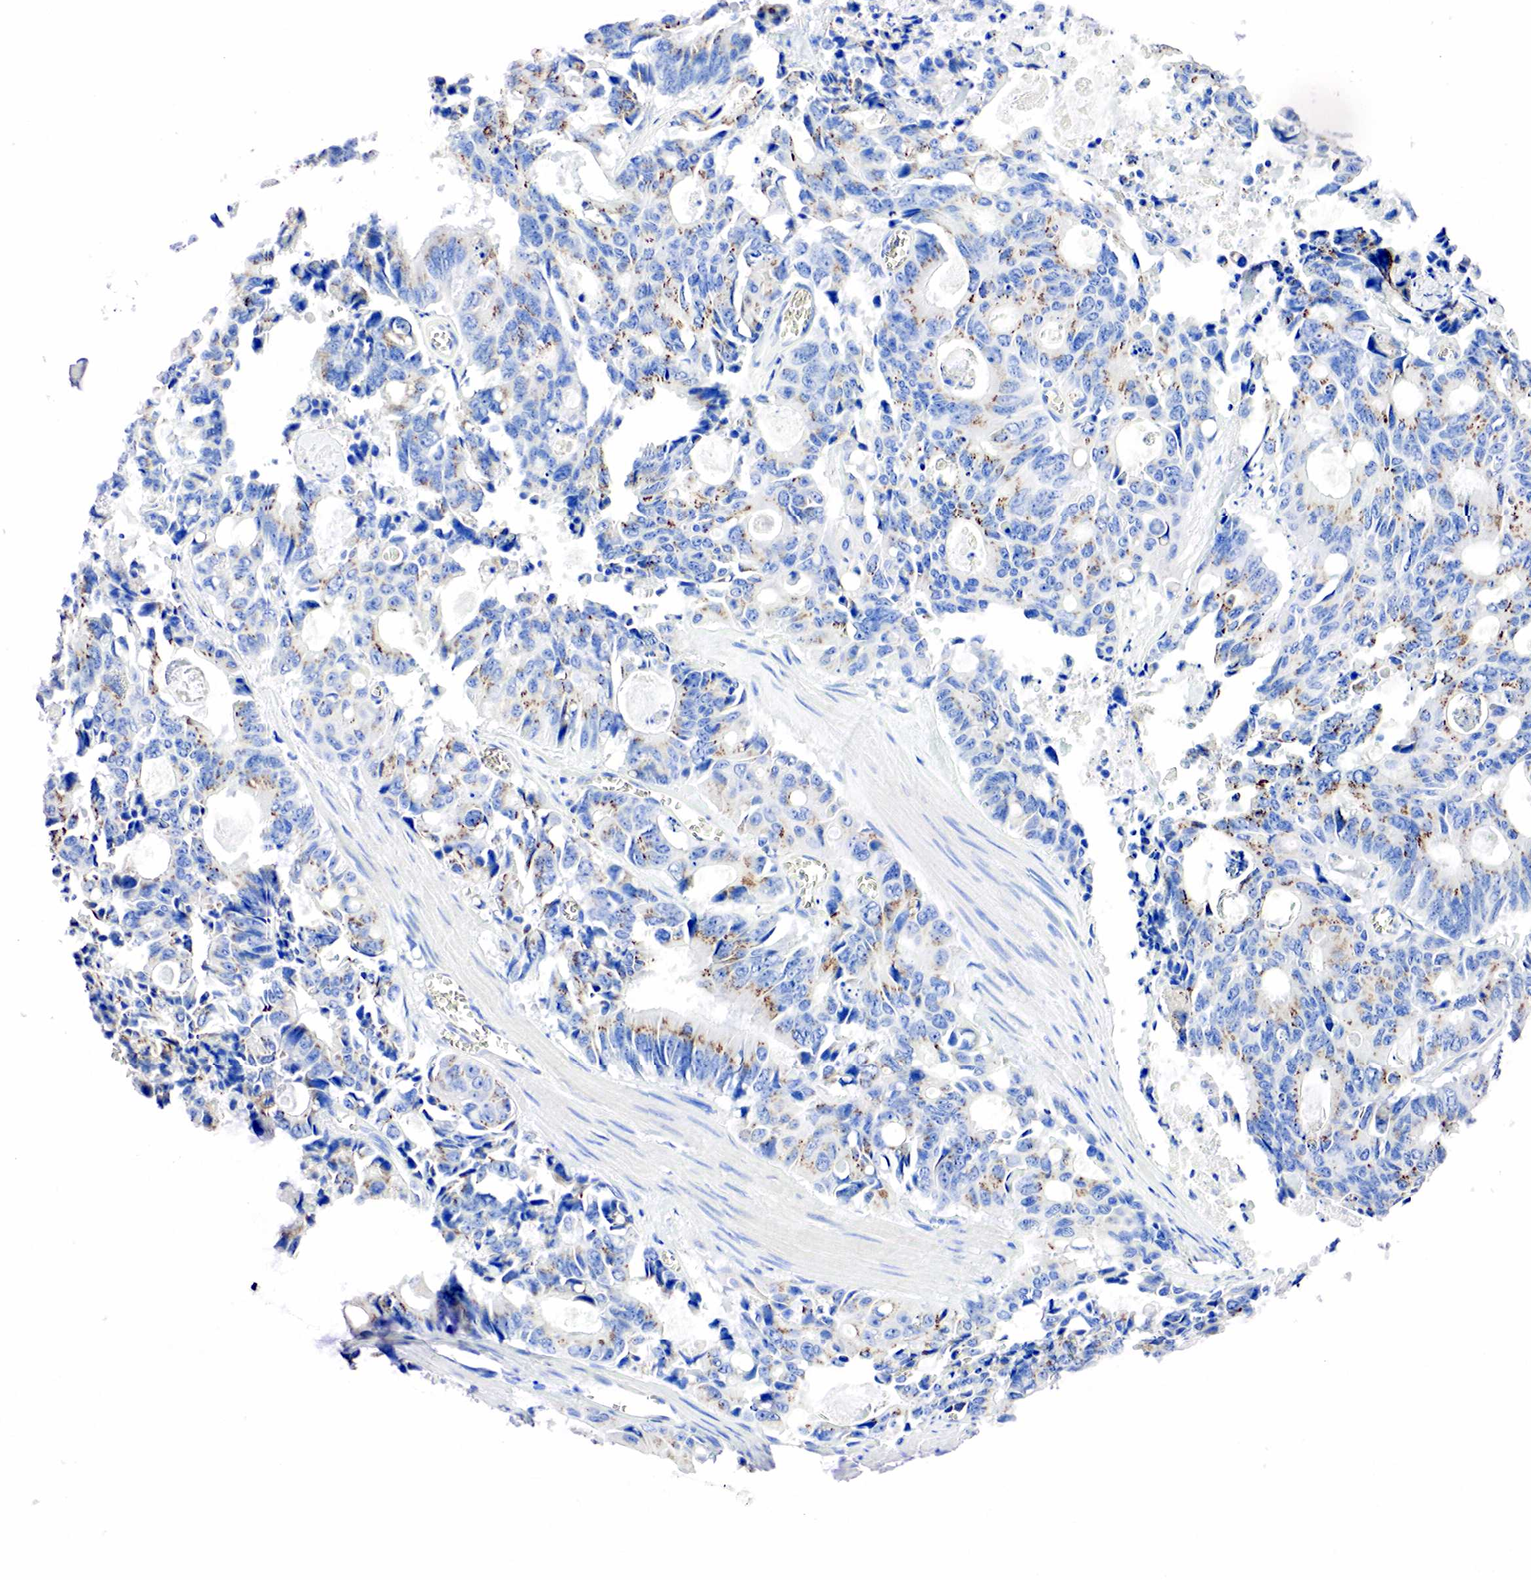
{"staining": {"intensity": "moderate", "quantity": "25%-75%", "location": "cytoplasmic/membranous"}, "tissue": "colorectal cancer", "cell_type": "Tumor cells", "image_type": "cancer", "snomed": [{"axis": "morphology", "description": "Adenocarcinoma, NOS"}, {"axis": "topography", "description": "Rectum"}], "caption": "The histopathology image exhibits immunohistochemical staining of adenocarcinoma (colorectal). There is moderate cytoplasmic/membranous staining is identified in approximately 25%-75% of tumor cells.", "gene": "SST", "patient": {"sex": "male", "age": 76}}